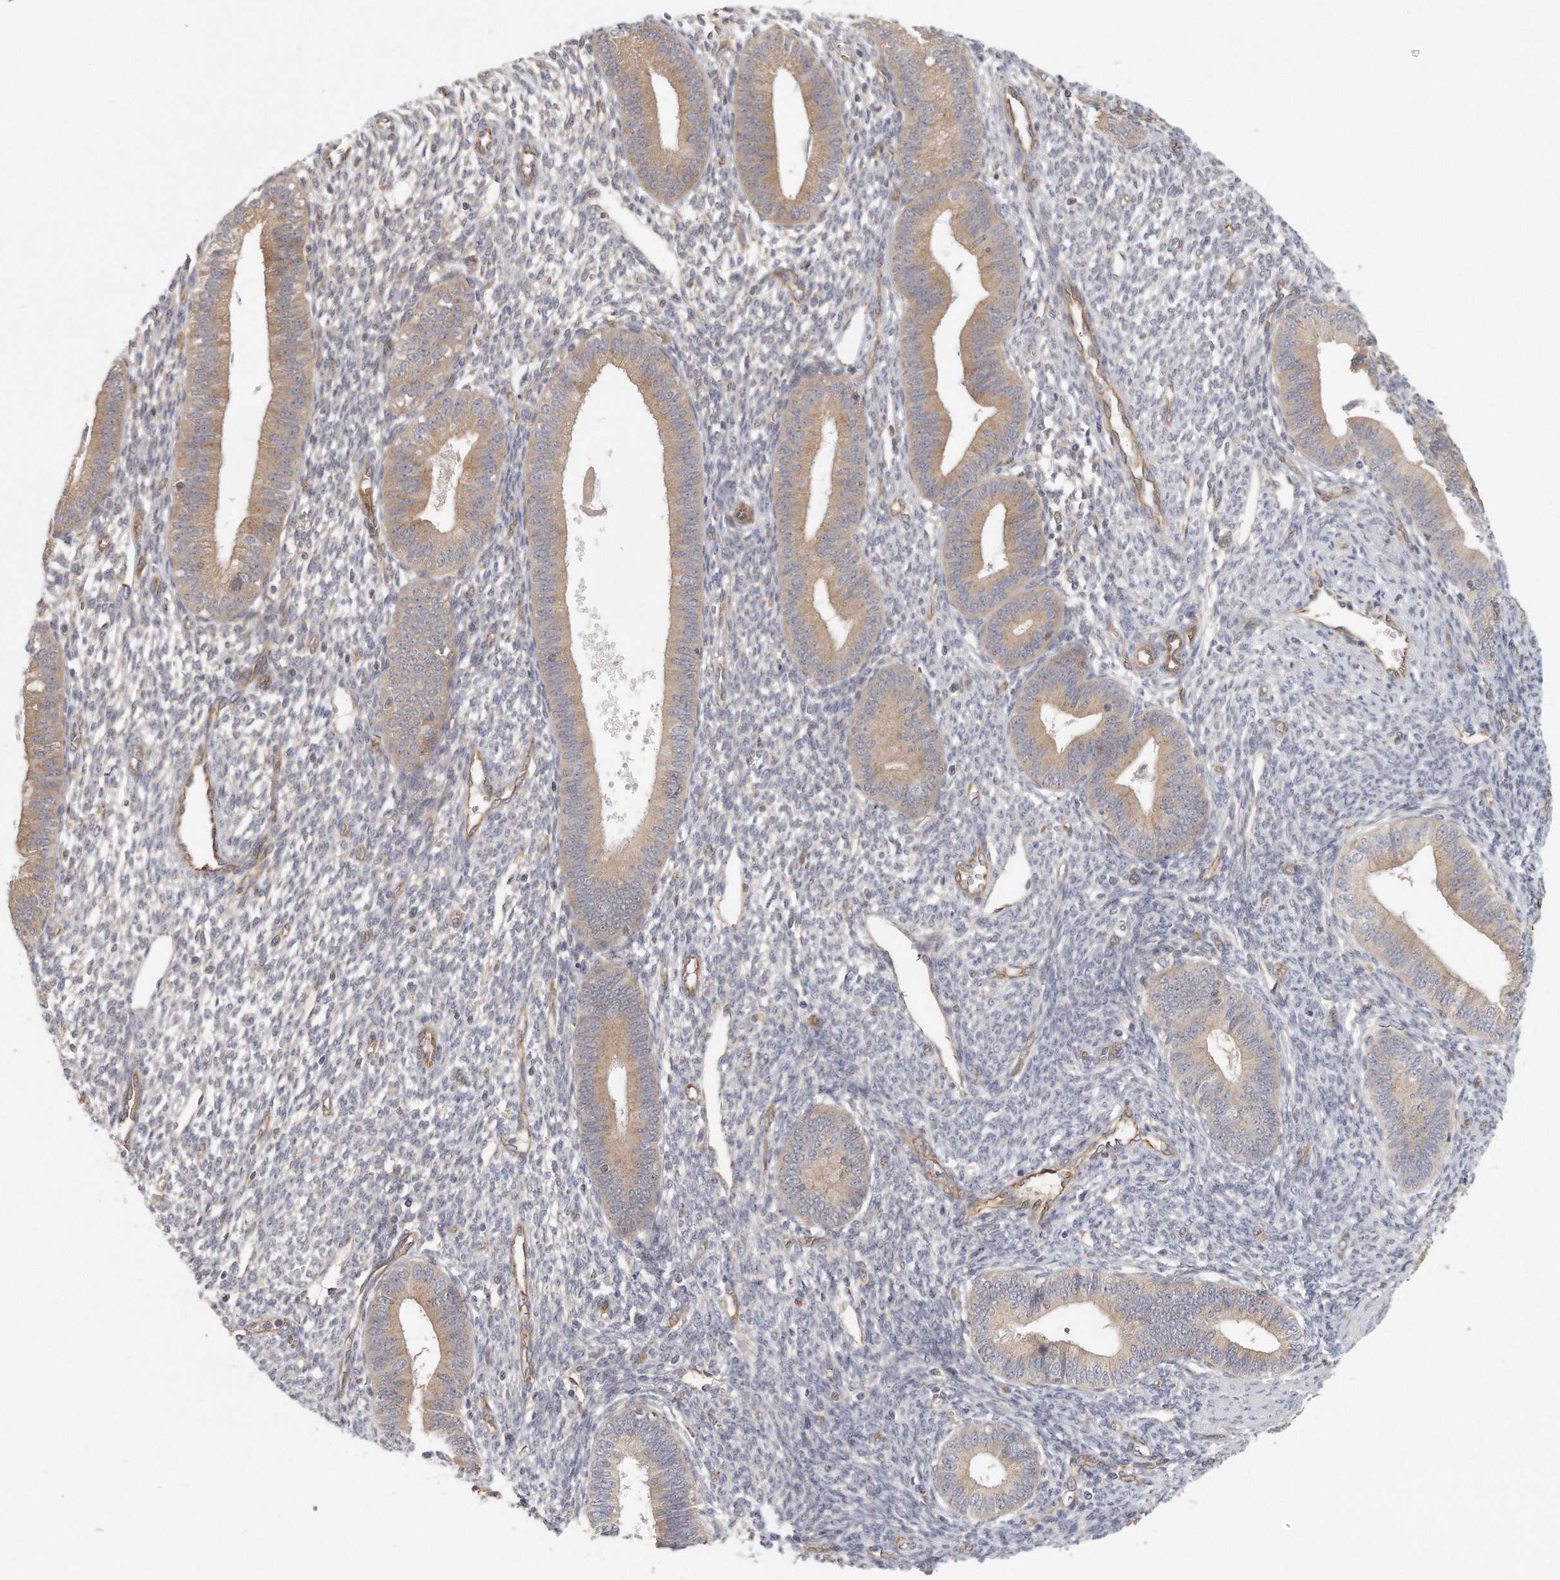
{"staining": {"intensity": "negative", "quantity": "none", "location": "none"}, "tissue": "endometrium", "cell_type": "Cells in endometrial stroma", "image_type": "normal", "snomed": [{"axis": "morphology", "description": "Normal tissue, NOS"}, {"axis": "topography", "description": "Endometrium"}], "caption": "Immunohistochemistry (IHC) of normal human endometrium exhibits no expression in cells in endometrial stroma.", "gene": "MTERF4", "patient": {"sex": "female", "age": 46}}